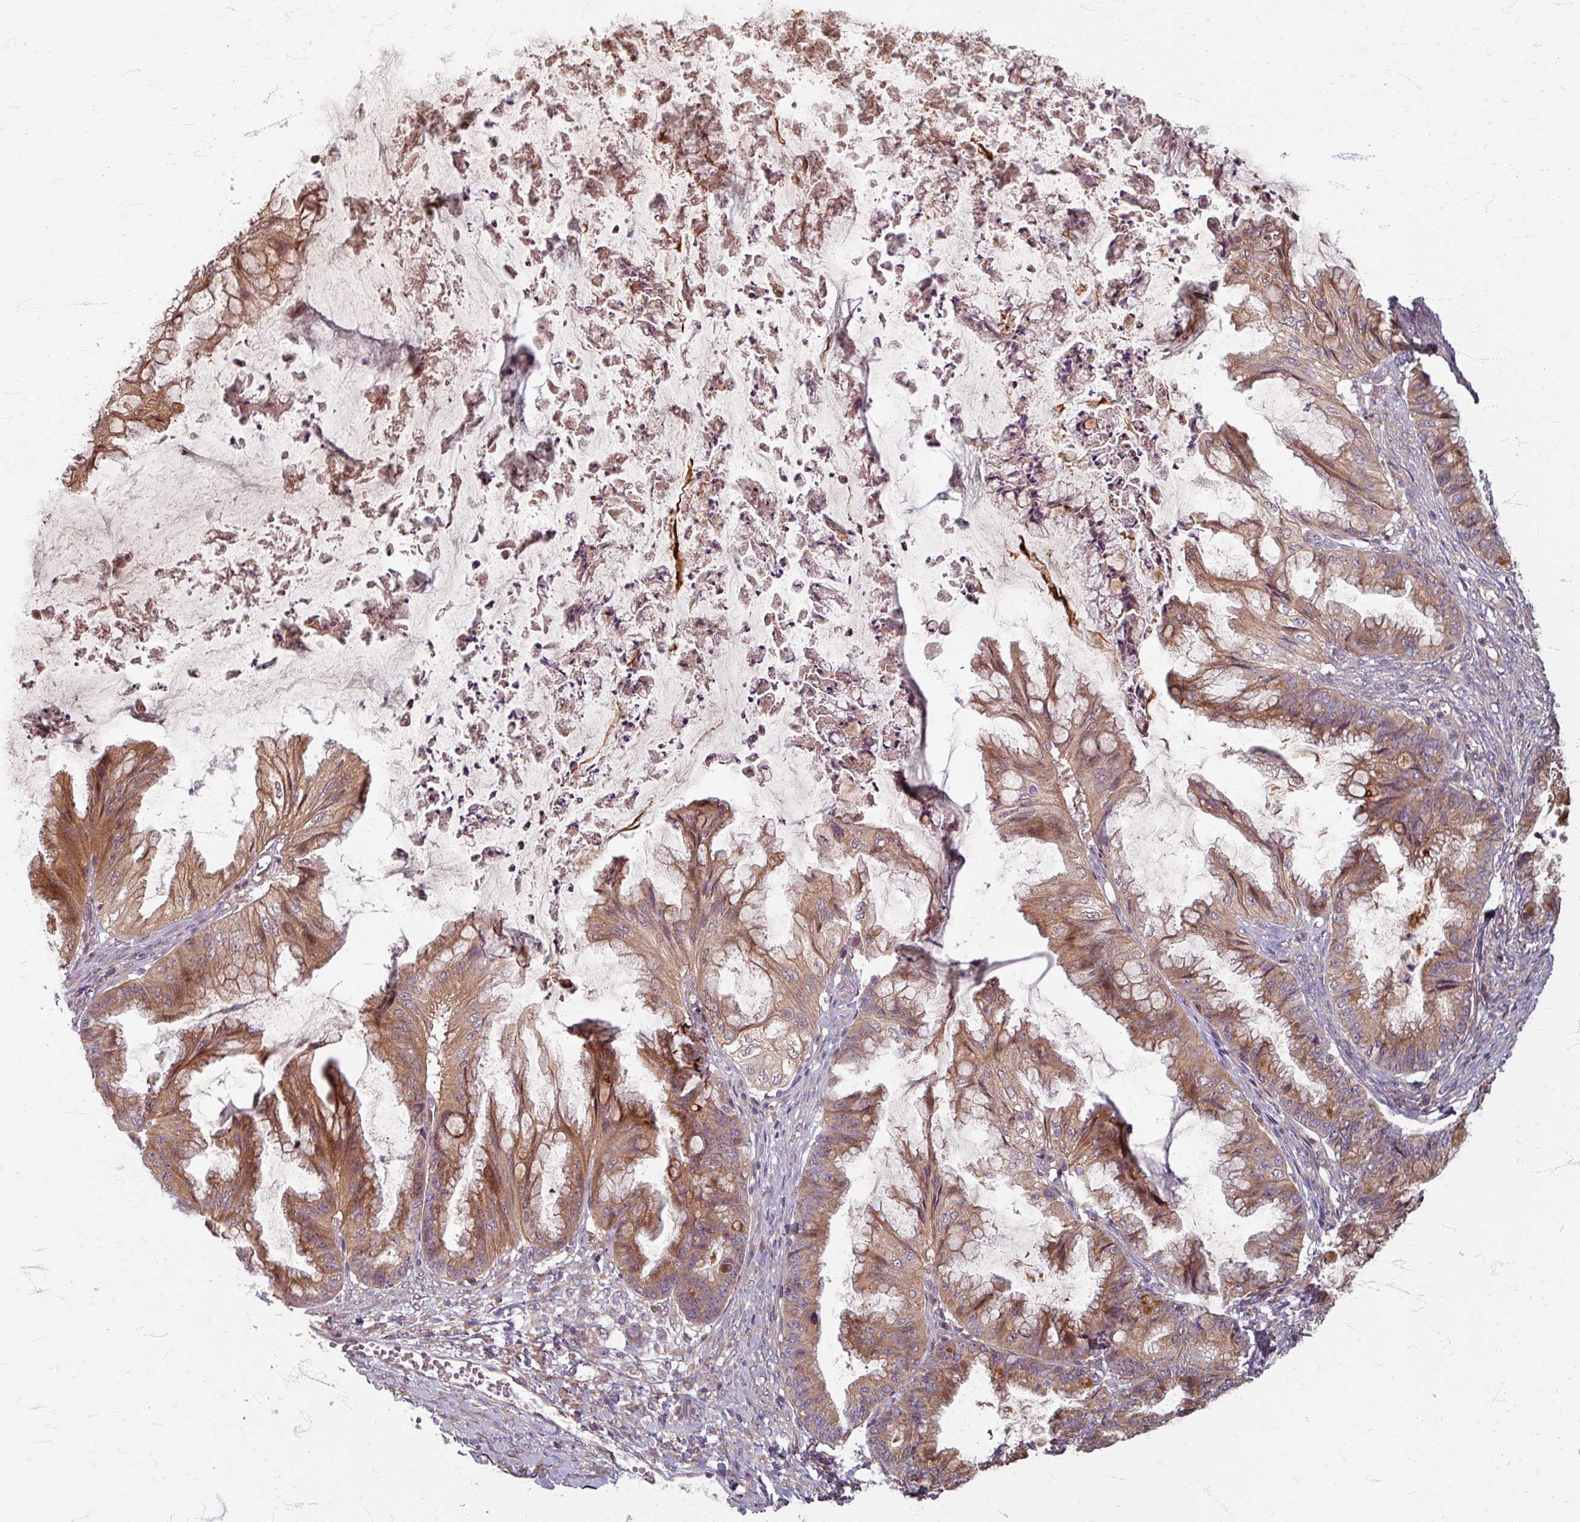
{"staining": {"intensity": "moderate", "quantity": ">75%", "location": "cytoplasmic/membranous"}, "tissue": "ovarian cancer", "cell_type": "Tumor cells", "image_type": "cancer", "snomed": [{"axis": "morphology", "description": "Cystadenocarcinoma, mucinous, NOS"}, {"axis": "topography", "description": "Ovary"}], "caption": "Protein staining of ovarian mucinous cystadenocarcinoma tissue exhibits moderate cytoplasmic/membranous staining in approximately >75% of tumor cells.", "gene": "STAM", "patient": {"sex": "female", "age": 35}}